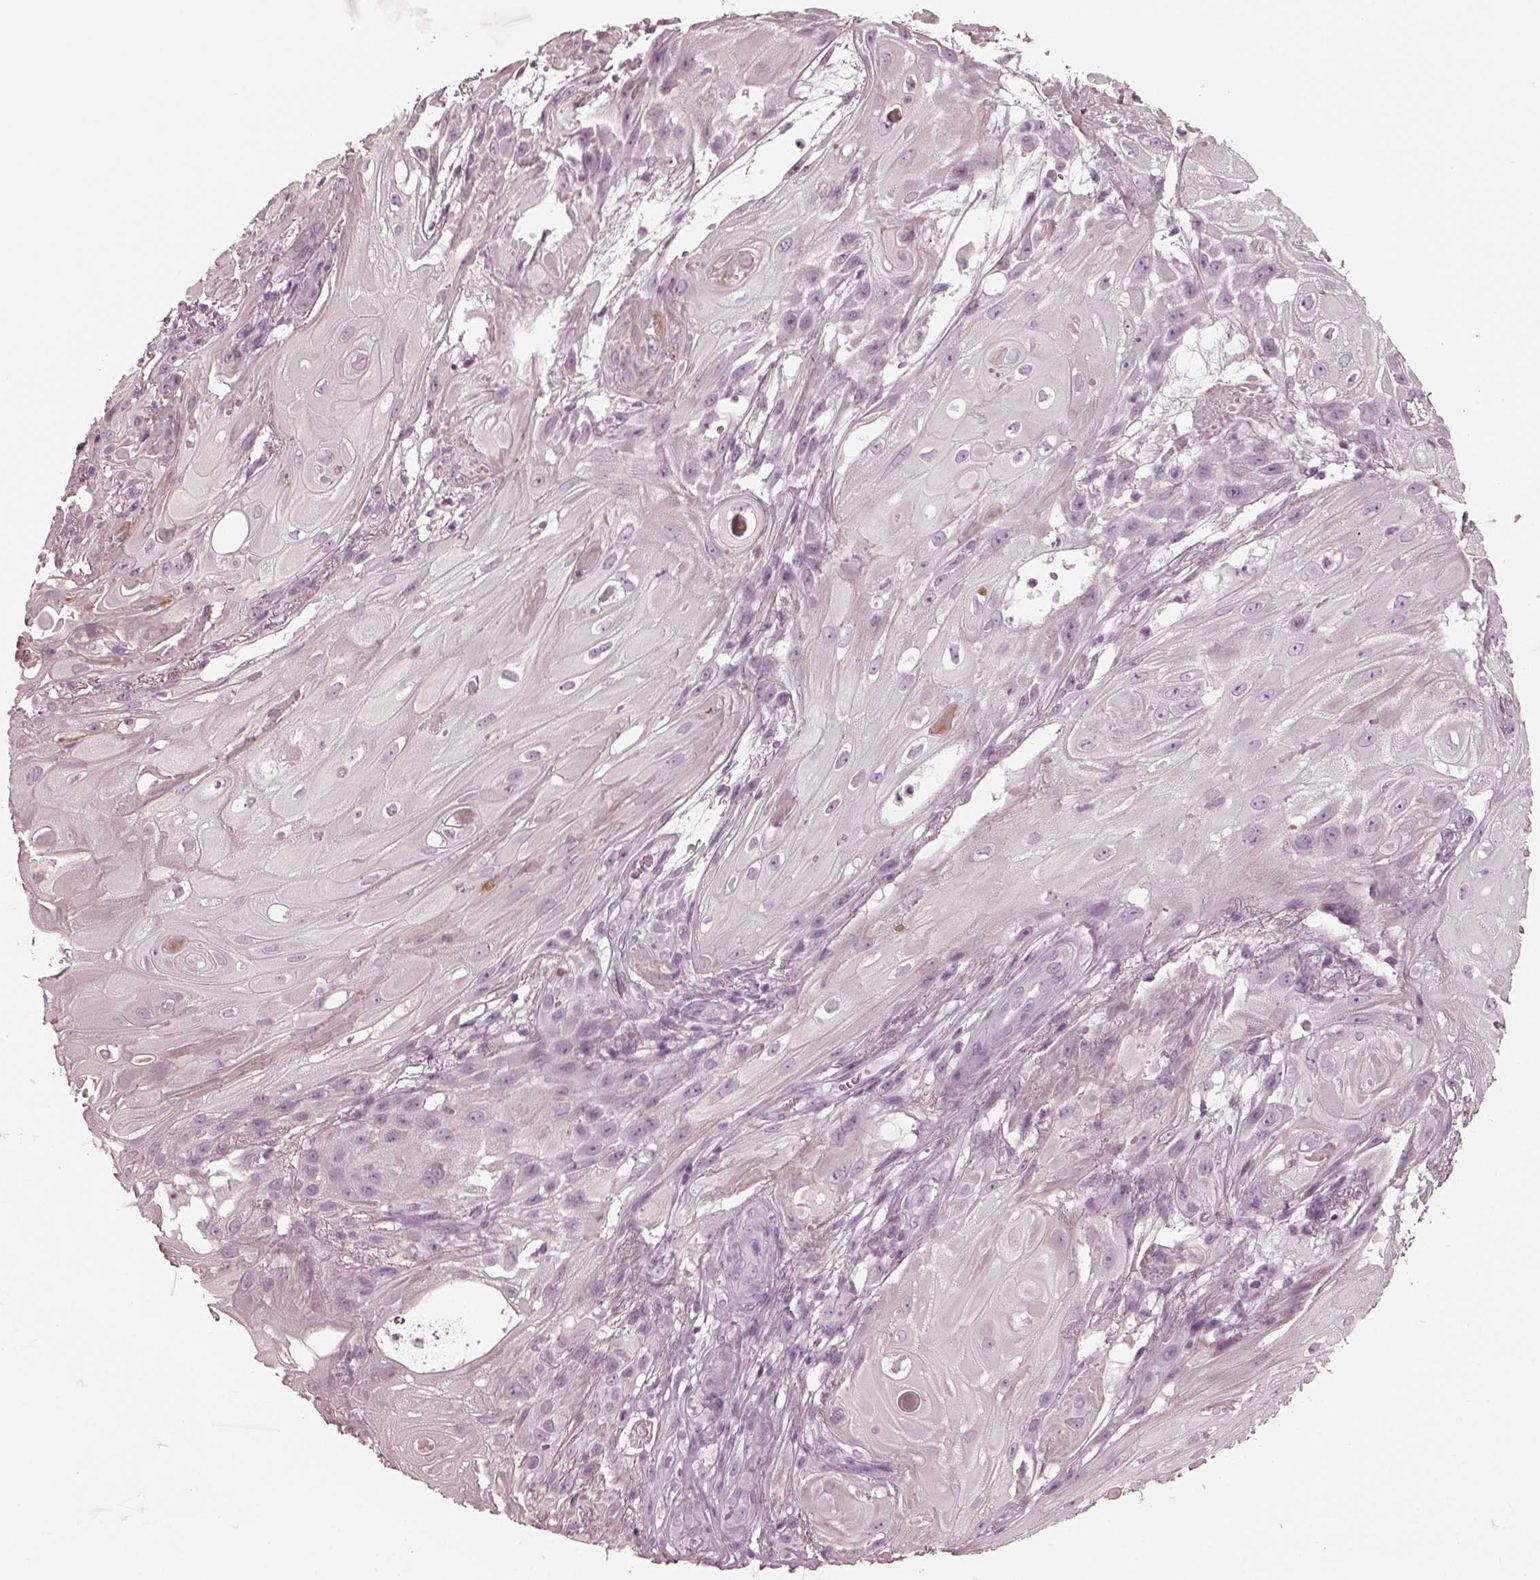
{"staining": {"intensity": "negative", "quantity": "none", "location": "none"}, "tissue": "skin cancer", "cell_type": "Tumor cells", "image_type": "cancer", "snomed": [{"axis": "morphology", "description": "Squamous cell carcinoma, NOS"}, {"axis": "topography", "description": "Skin"}], "caption": "IHC photomicrograph of neoplastic tissue: skin squamous cell carcinoma stained with DAB (3,3'-diaminobenzidine) demonstrates no significant protein positivity in tumor cells. (Stains: DAB IHC with hematoxylin counter stain, Microscopy: brightfield microscopy at high magnification).", "gene": "GRM6", "patient": {"sex": "male", "age": 62}}